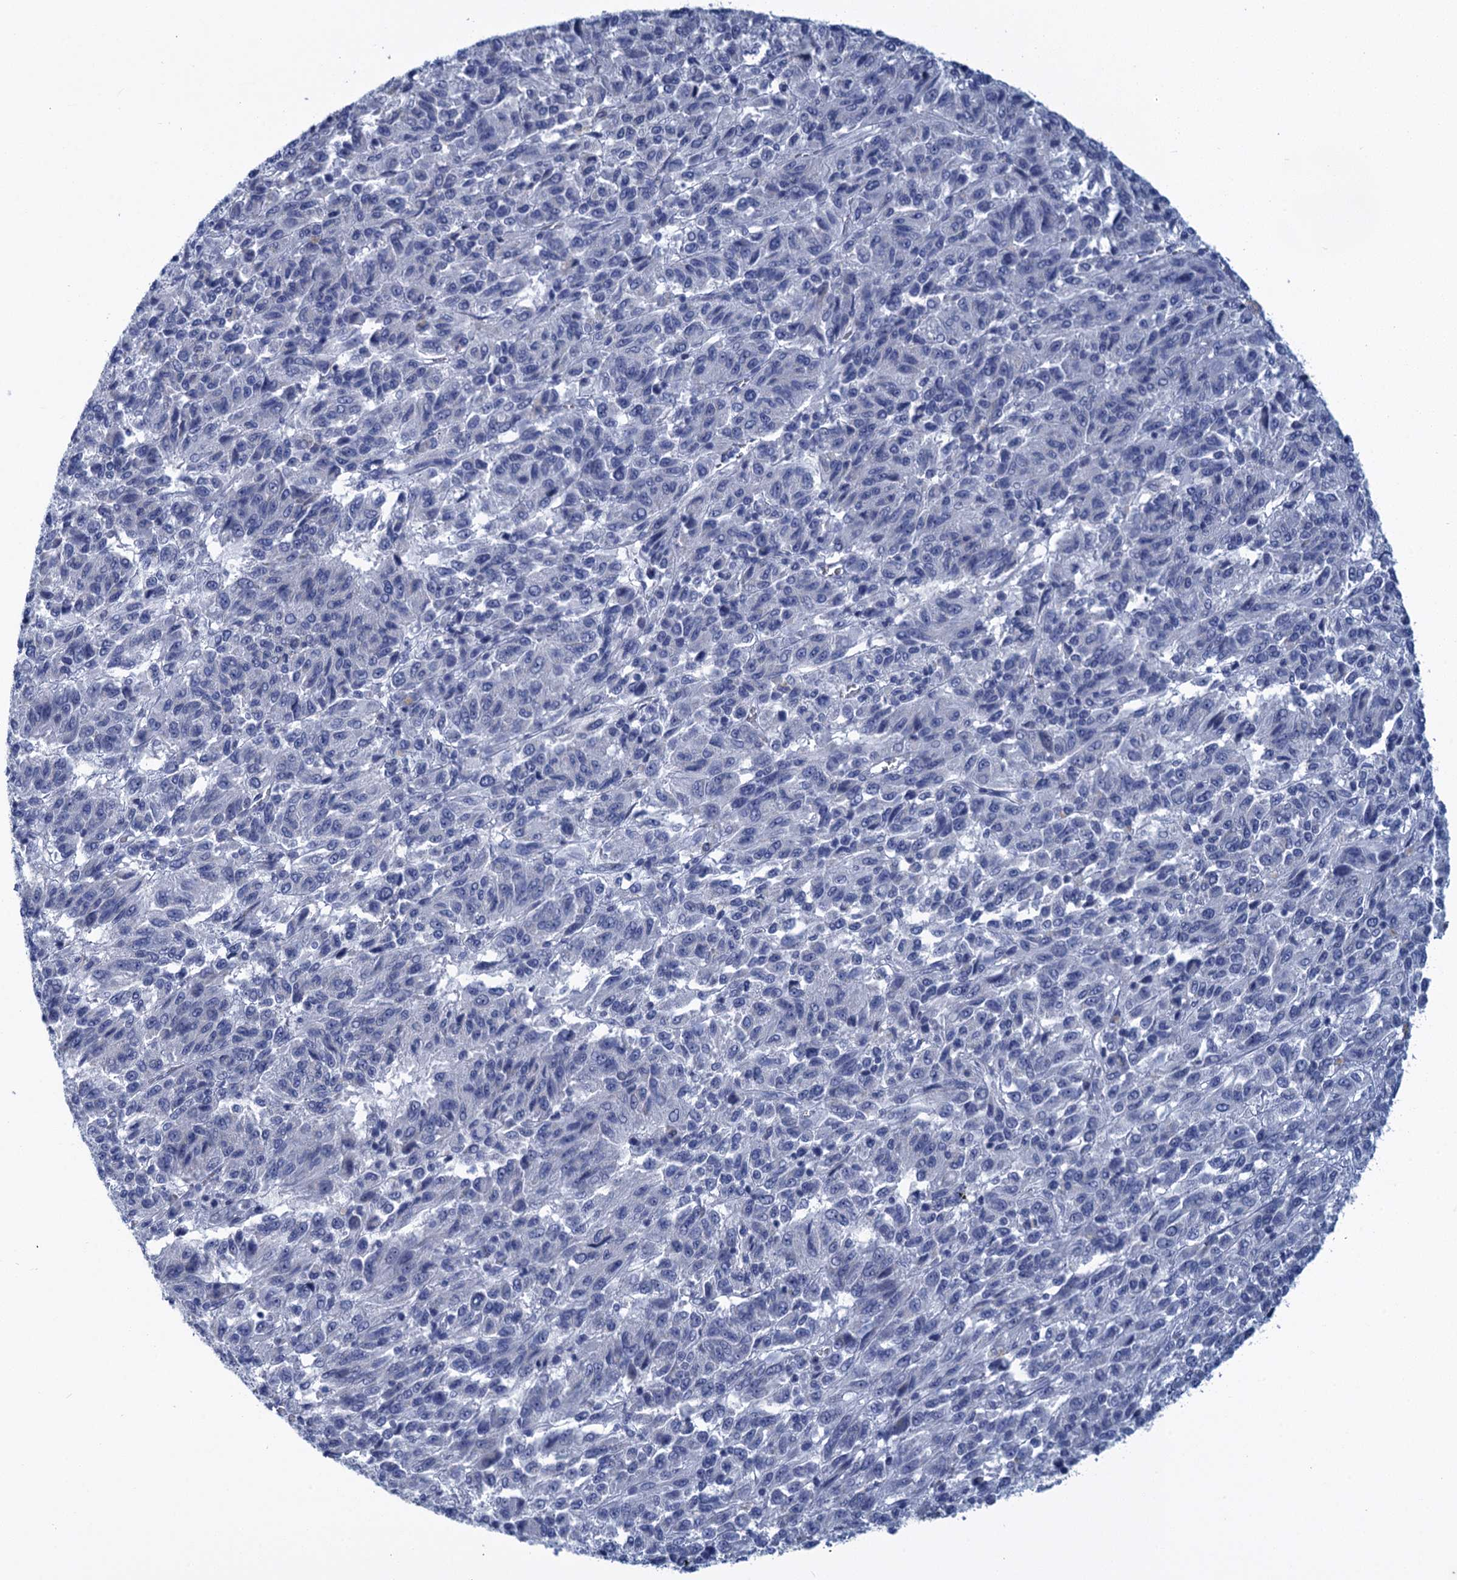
{"staining": {"intensity": "negative", "quantity": "none", "location": "none"}, "tissue": "melanoma", "cell_type": "Tumor cells", "image_type": "cancer", "snomed": [{"axis": "morphology", "description": "Malignant melanoma, Metastatic site"}, {"axis": "topography", "description": "Lung"}], "caption": "Photomicrograph shows no protein staining in tumor cells of melanoma tissue. Nuclei are stained in blue.", "gene": "SCEL", "patient": {"sex": "male", "age": 64}}